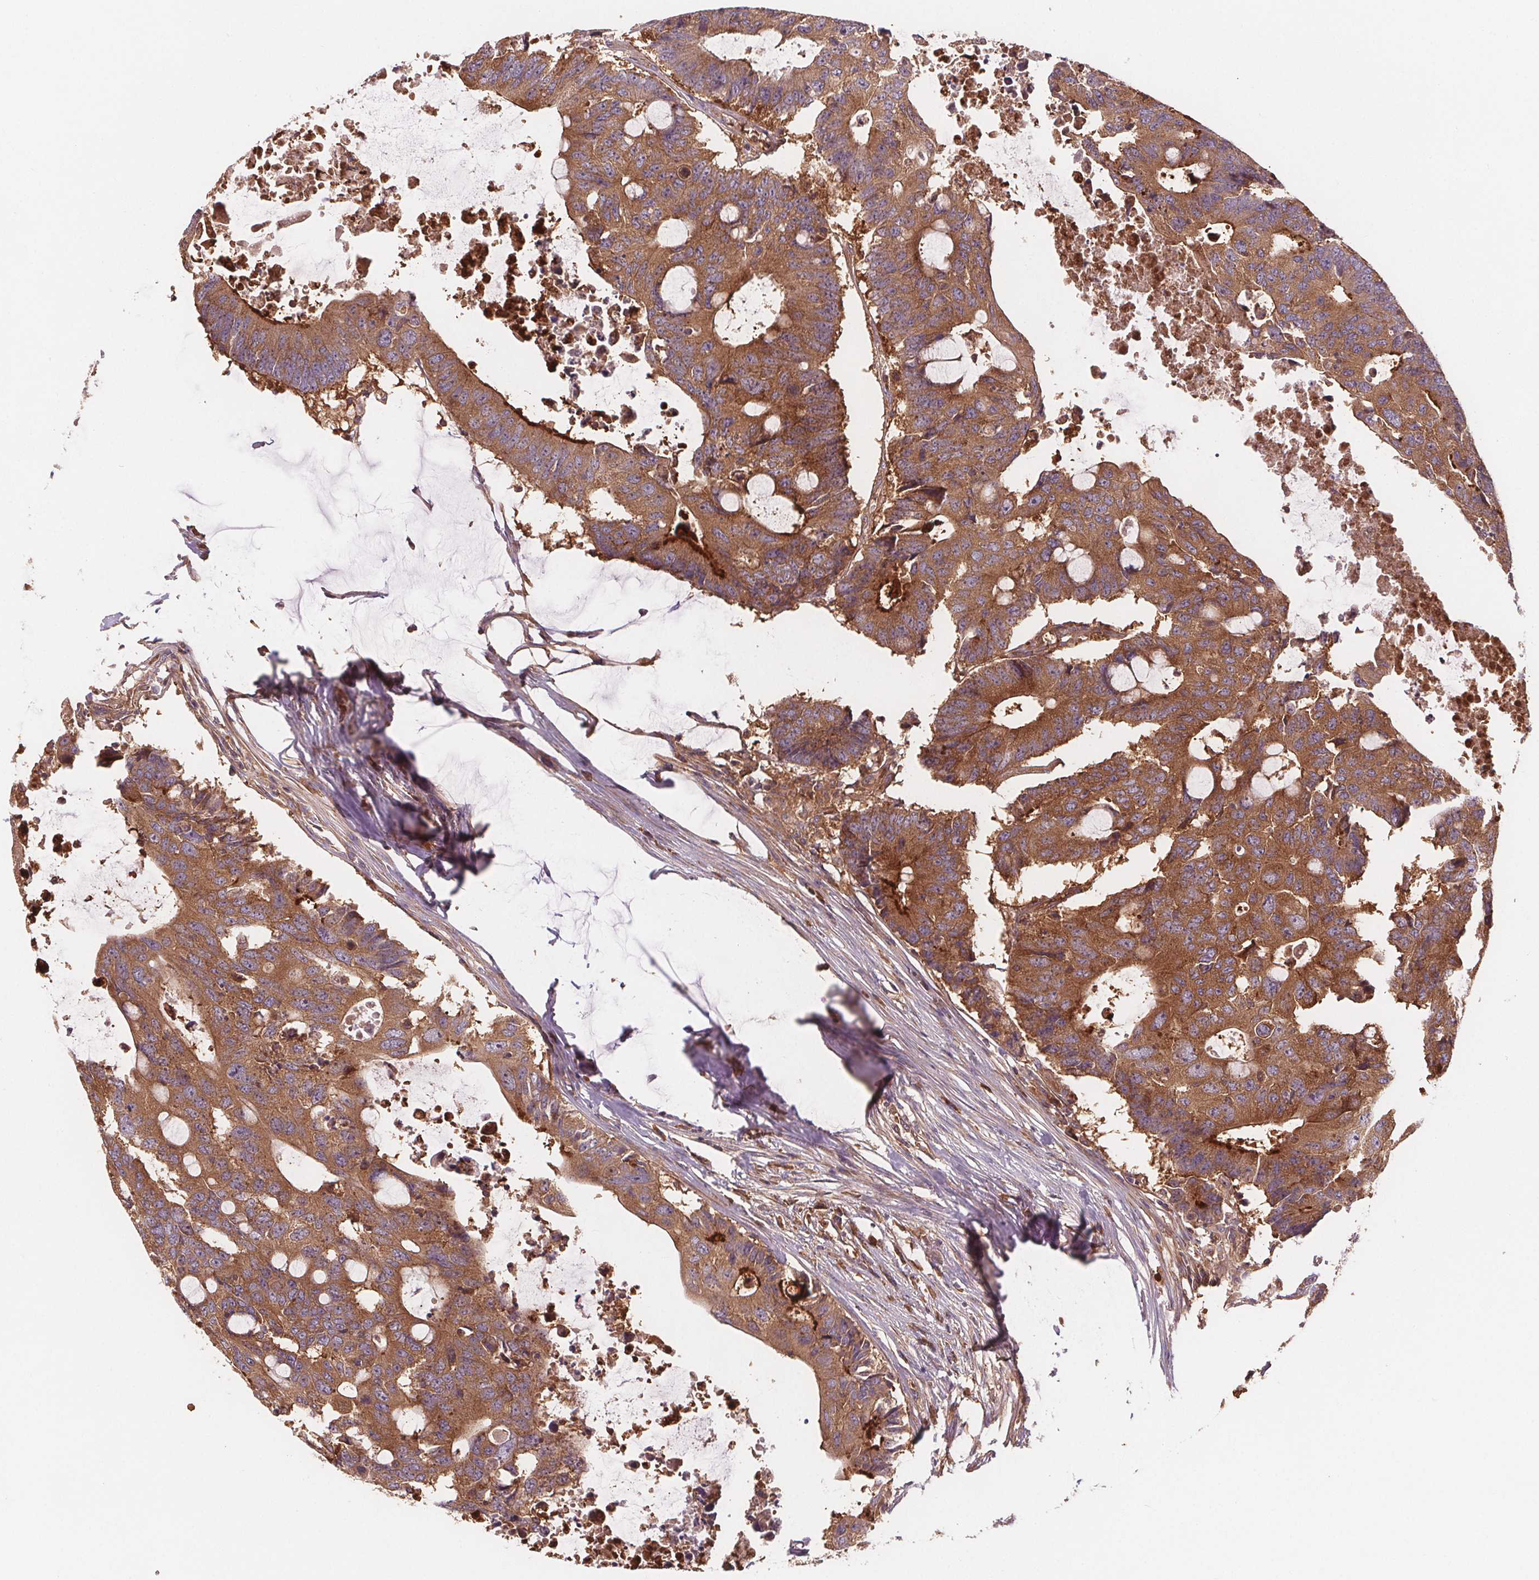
{"staining": {"intensity": "moderate", "quantity": ">75%", "location": "cytoplasmic/membranous"}, "tissue": "colorectal cancer", "cell_type": "Tumor cells", "image_type": "cancer", "snomed": [{"axis": "morphology", "description": "Adenocarcinoma, NOS"}, {"axis": "topography", "description": "Colon"}], "caption": "A high-resolution photomicrograph shows immunohistochemistry (IHC) staining of colorectal adenocarcinoma, which reveals moderate cytoplasmic/membranous staining in about >75% of tumor cells. Nuclei are stained in blue.", "gene": "EIF3D", "patient": {"sex": "male", "age": 71}}